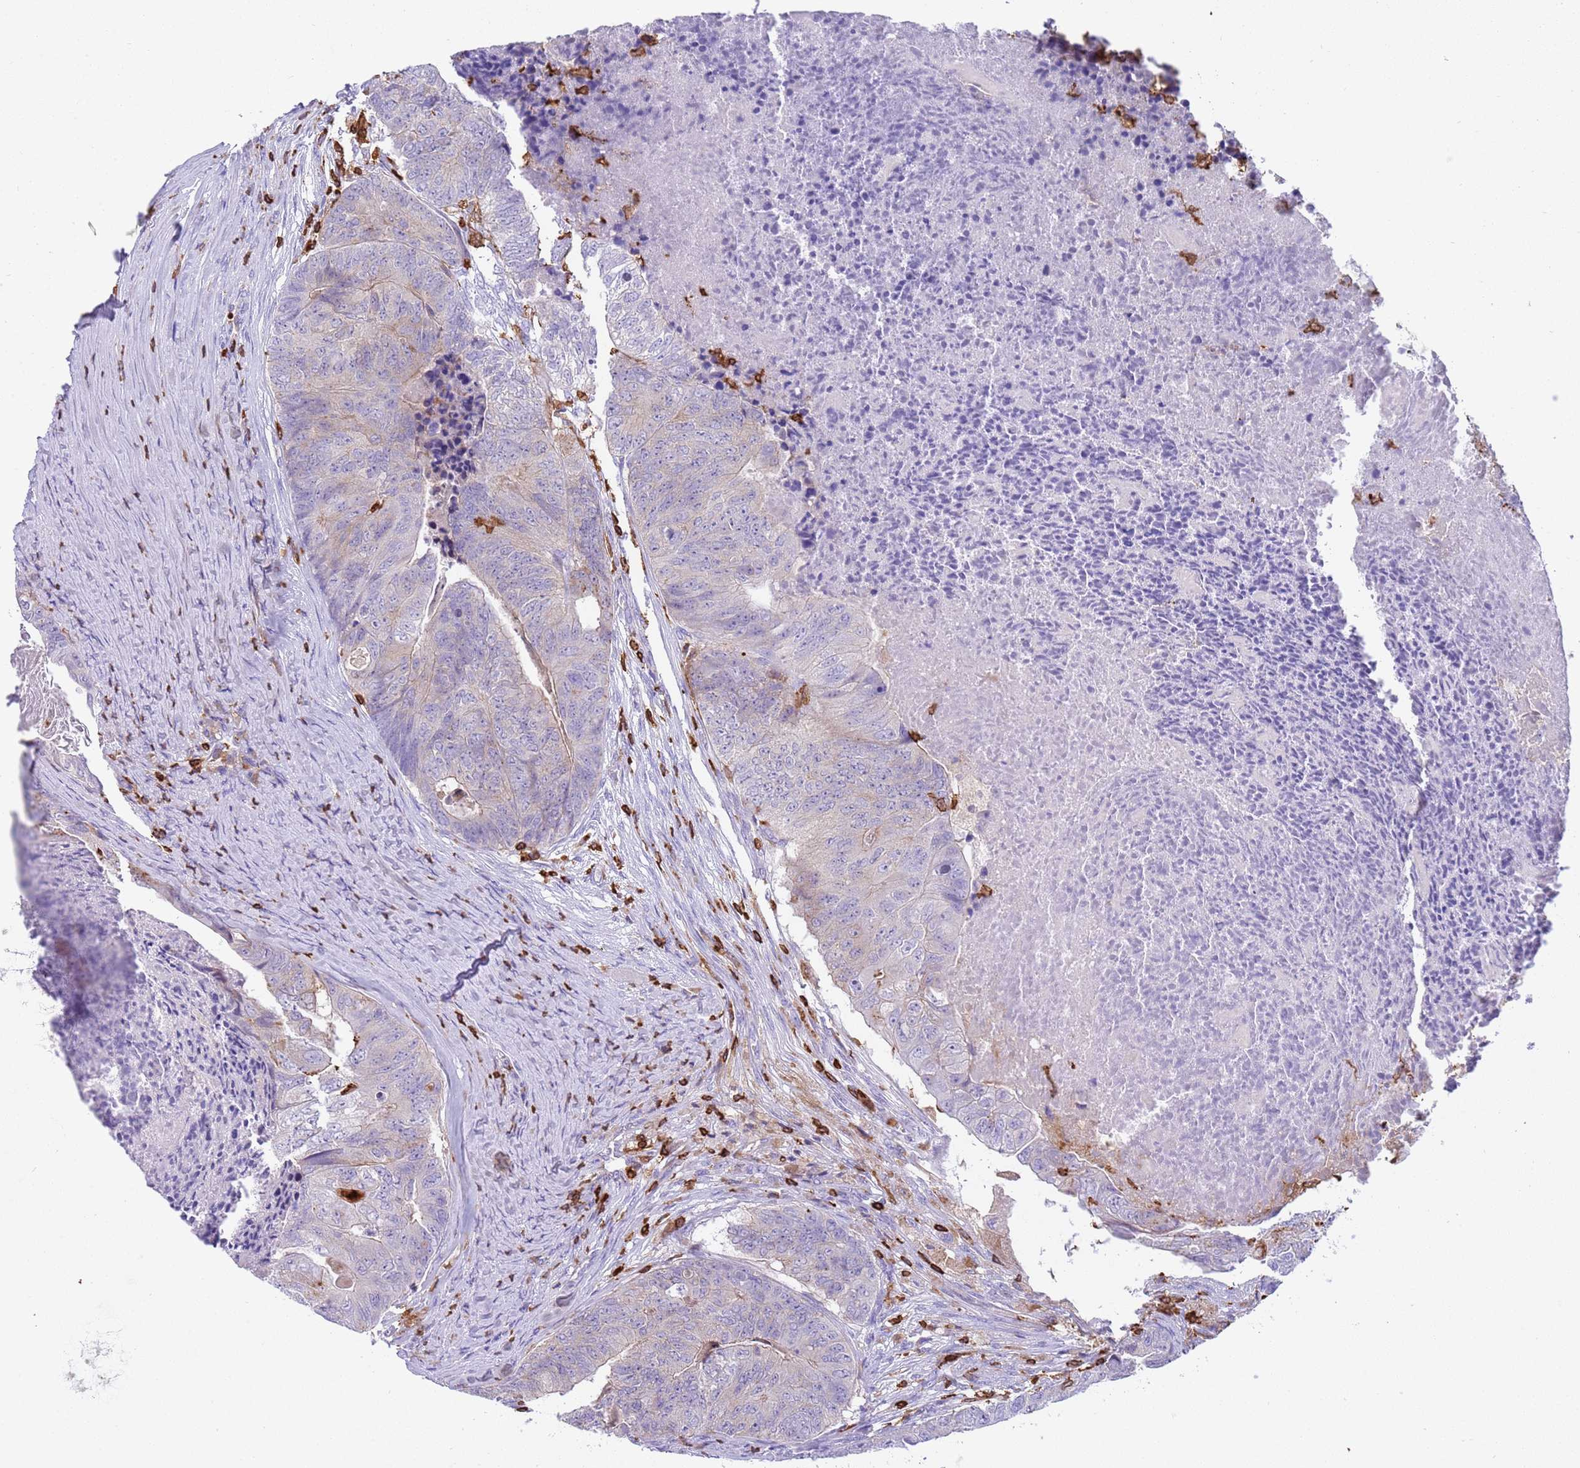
{"staining": {"intensity": "negative", "quantity": "none", "location": "none"}, "tissue": "colorectal cancer", "cell_type": "Tumor cells", "image_type": "cancer", "snomed": [{"axis": "morphology", "description": "Adenocarcinoma, NOS"}, {"axis": "topography", "description": "Colon"}], "caption": "This is a histopathology image of immunohistochemistry (IHC) staining of adenocarcinoma (colorectal), which shows no expression in tumor cells.", "gene": "IRF5", "patient": {"sex": "female", "age": 67}}